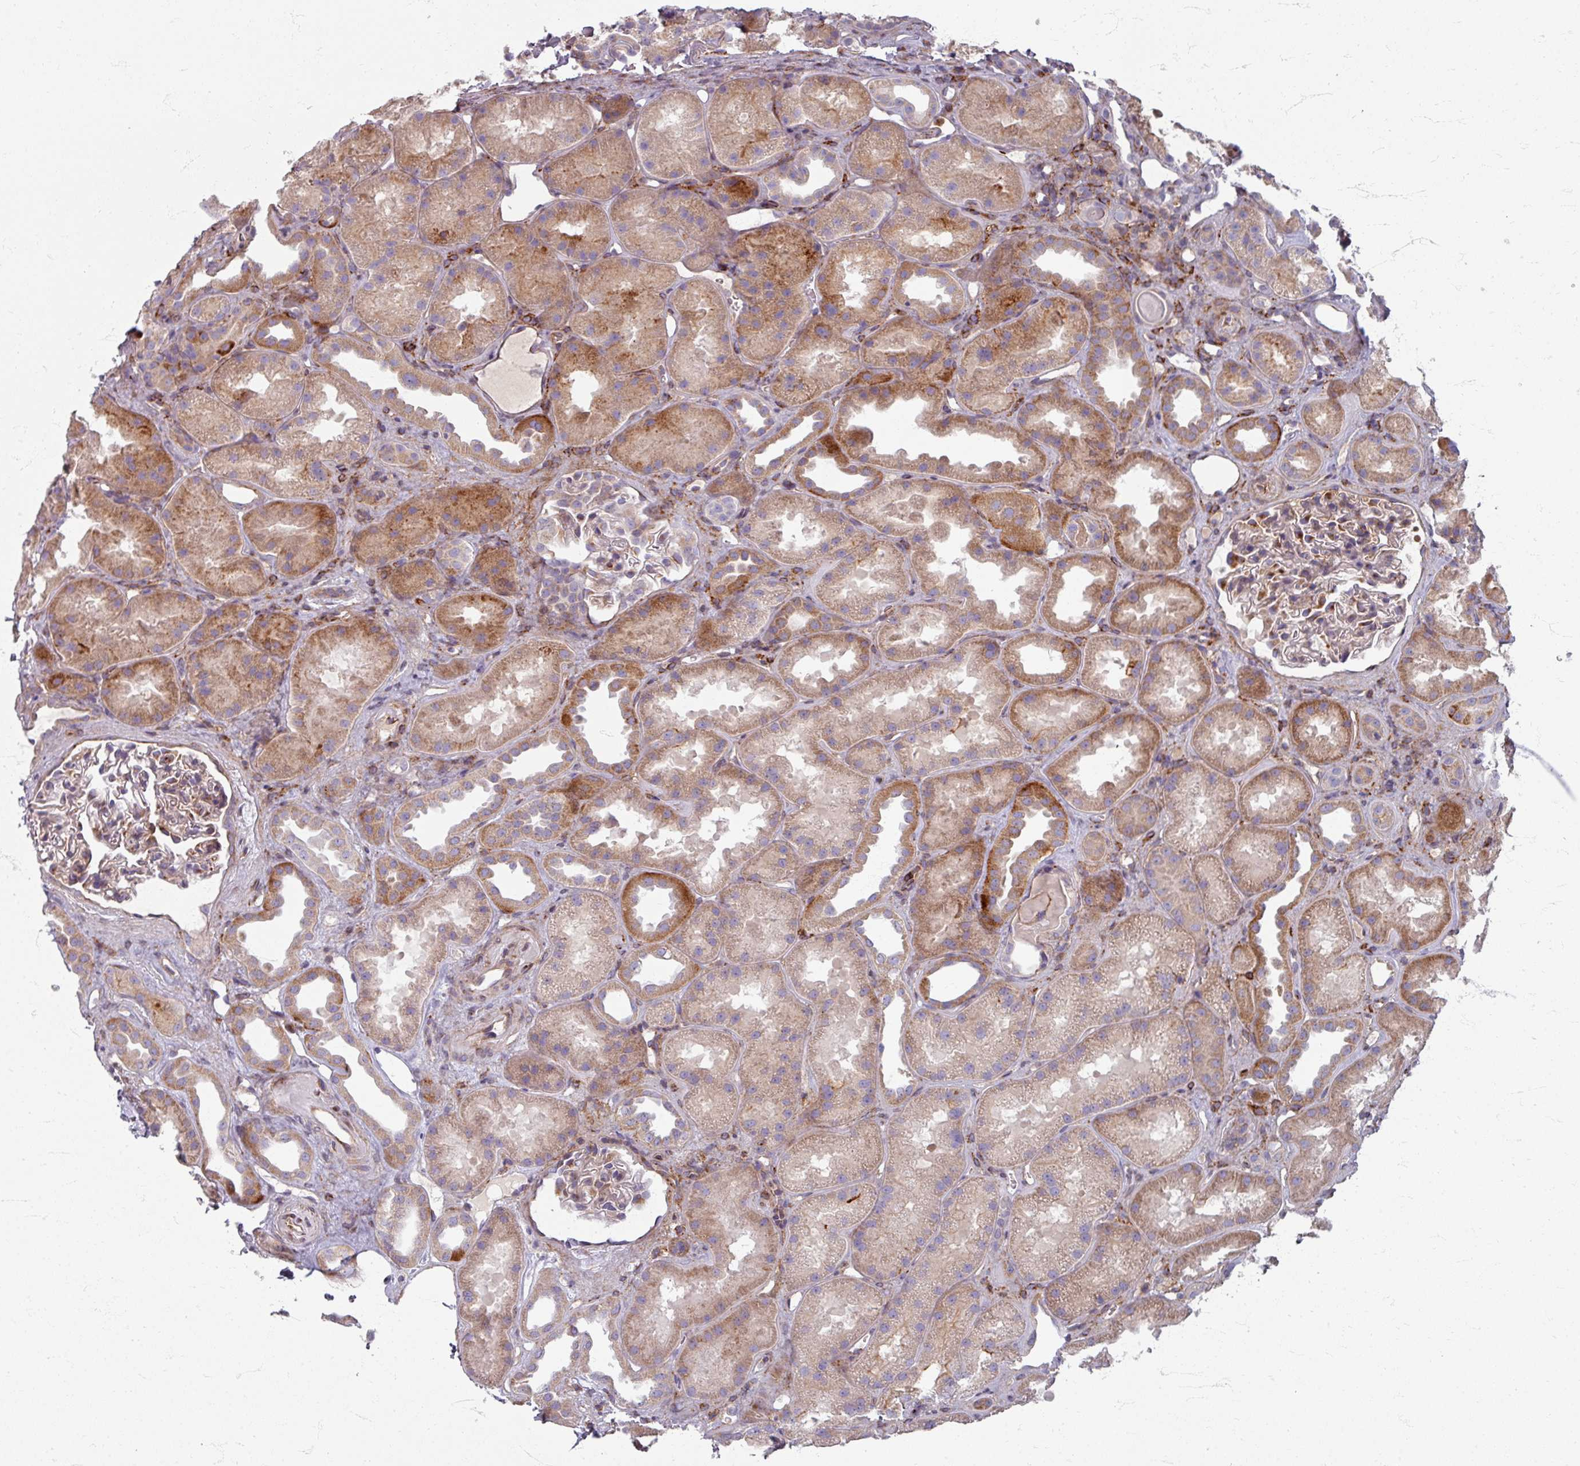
{"staining": {"intensity": "moderate", "quantity": "<25%", "location": "cytoplasmic/membranous"}, "tissue": "kidney", "cell_type": "Cells in glomeruli", "image_type": "normal", "snomed": [{"axis": "morphology", "description": "Normal tissue, NOS"}, {"axis": "topography", "description": "Kidney"}], "caption": "This image exhibits benign kidney stained with immunohistochemistry to label a protein in brown. The cytoplasmic/membranous of cells in glomeruli show moderate positivity for the protein. Nuclei are counter-stained blue.", "gene": "GABARAPL1", "patient": {"sex": "male", "age": 61}}